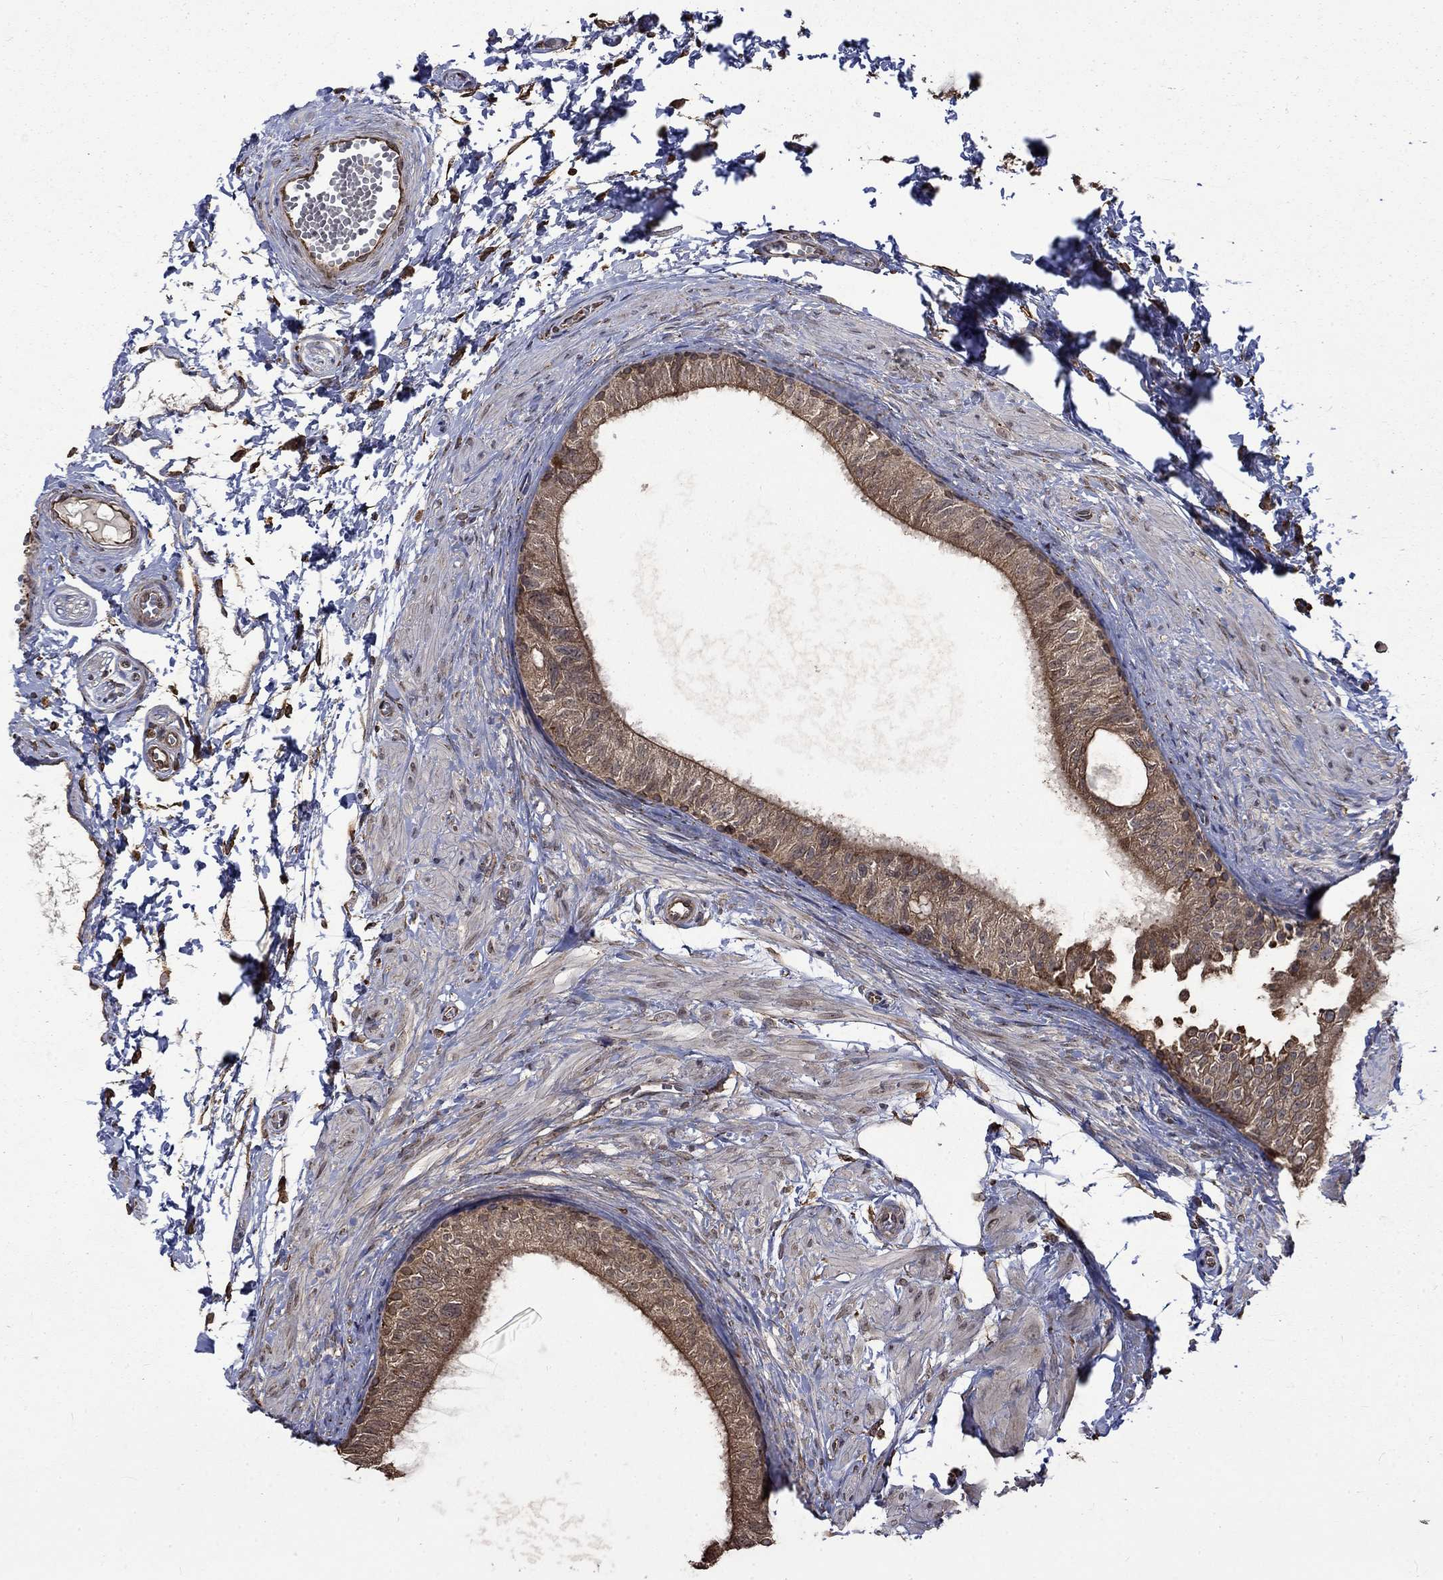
{"staining": {"intensity": "moderate", "quantity": ">75%", "location": "cytoplasmic/membranous"}, "tissue": "epididymis", "cell_type": "Glandular cells", "image_type": "normal", "snomed": [{"axis": "morphology", "description": "Normal tissue, NOS"}, {"axis": "topography", "description": "Epididymis"}], "caption": "Glandular cells exhibit moderate cytoplasmic/membranous expression in about >75% of cells in normal epididymis. (IHC, brightfield microscopy, high magnification).", "gene": "ESRRA", "patient": {"sex": "male", "age": 22}}